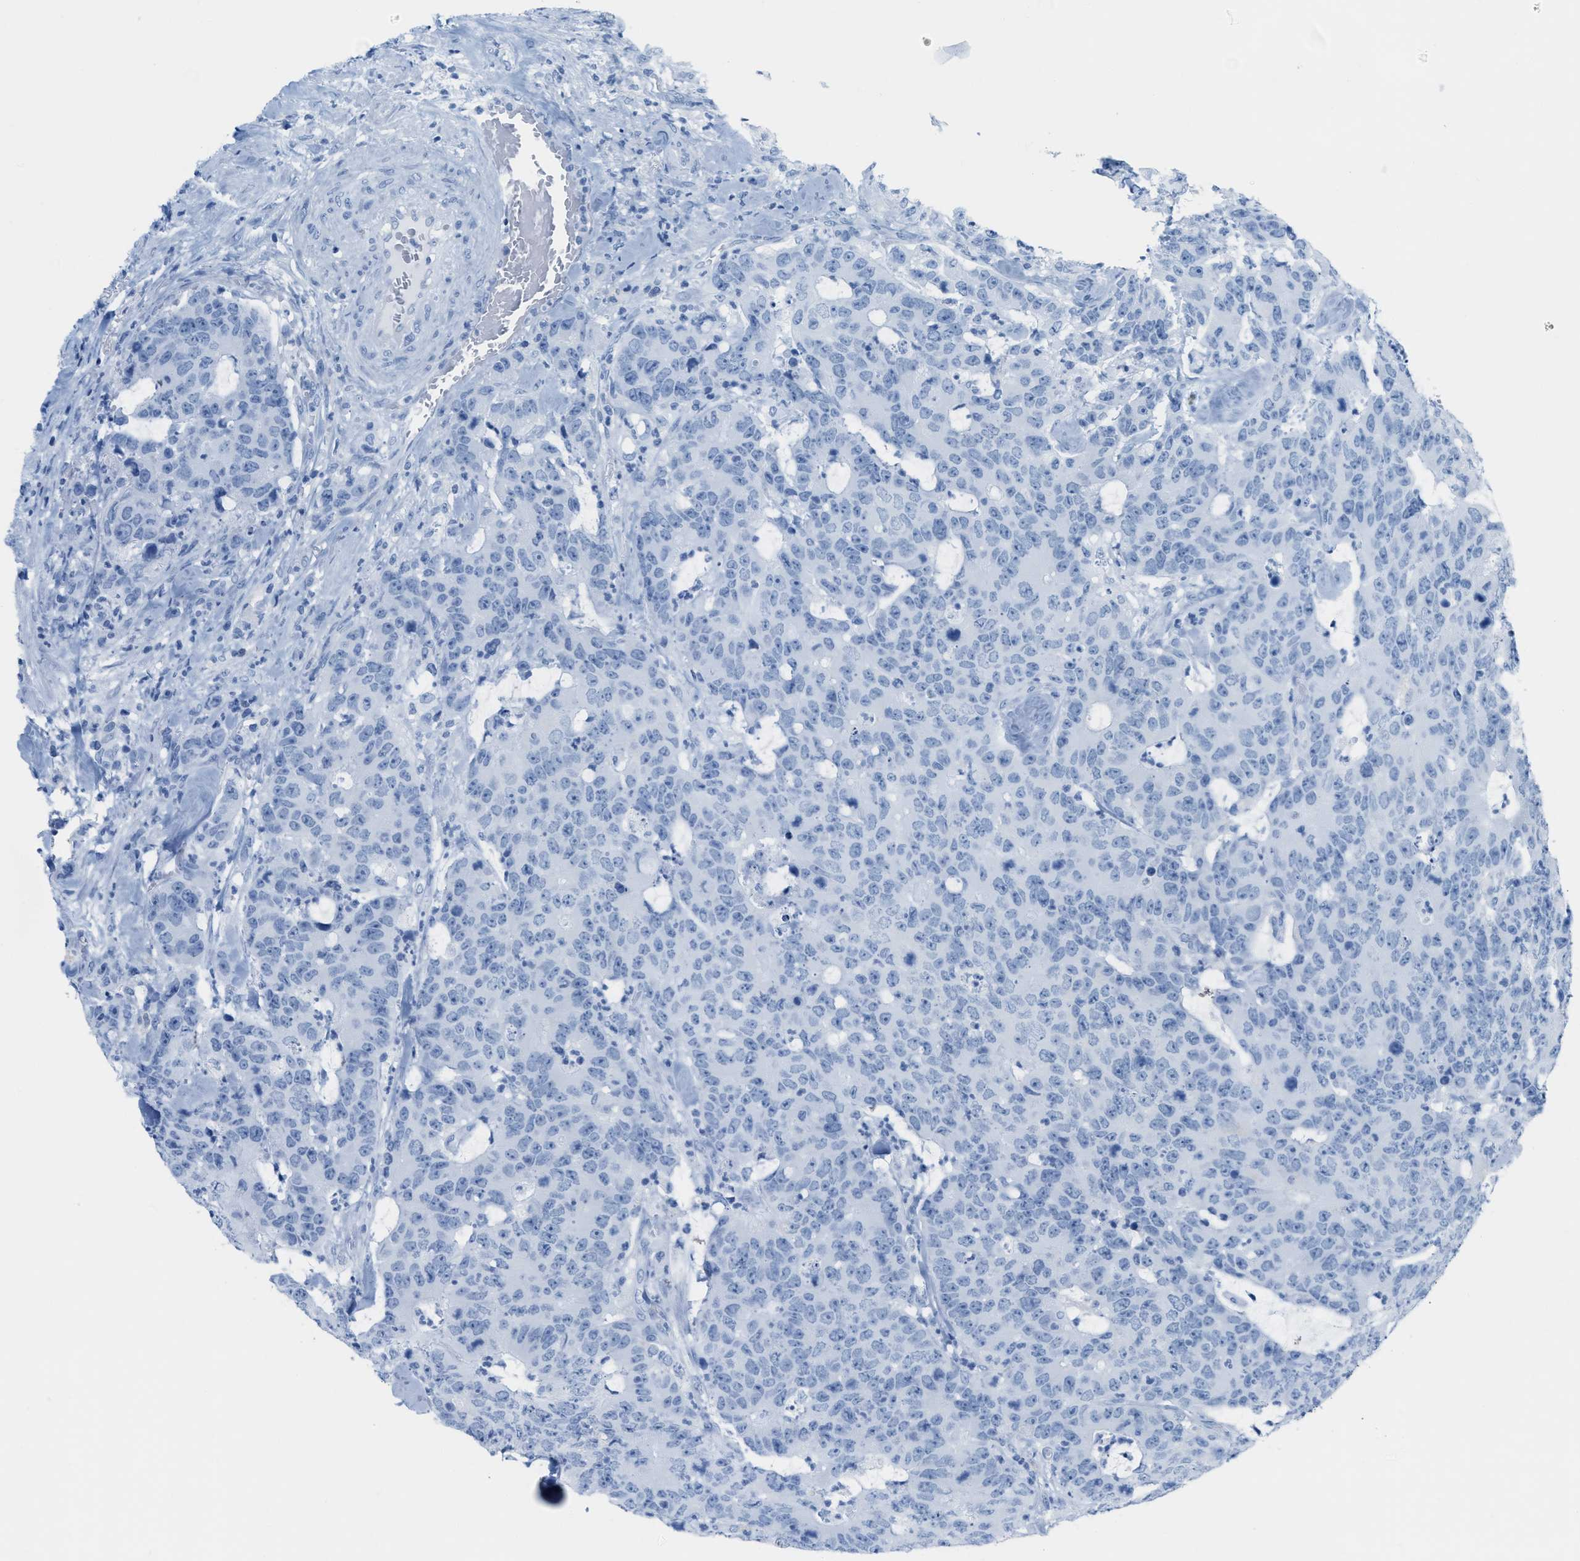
{"staining": {"intensity": "negative", "quantity": "none", "location": "none"}, "tissue": "colorectal cancer", "cell_type": "Tumor cells", "image_type": "cancer", "snomed": [{"axis": "morphology", "description": "Adenocarcinoma, NOS"}, {"axis": "topography", "description": "Colon"}], "caption": "Immunohistochemistry (IHC) of colorectal cancer exhibits no positivity in tumor cells.", "gene": "ASGR1", "patient": {"sex": "female", "age": 86}}